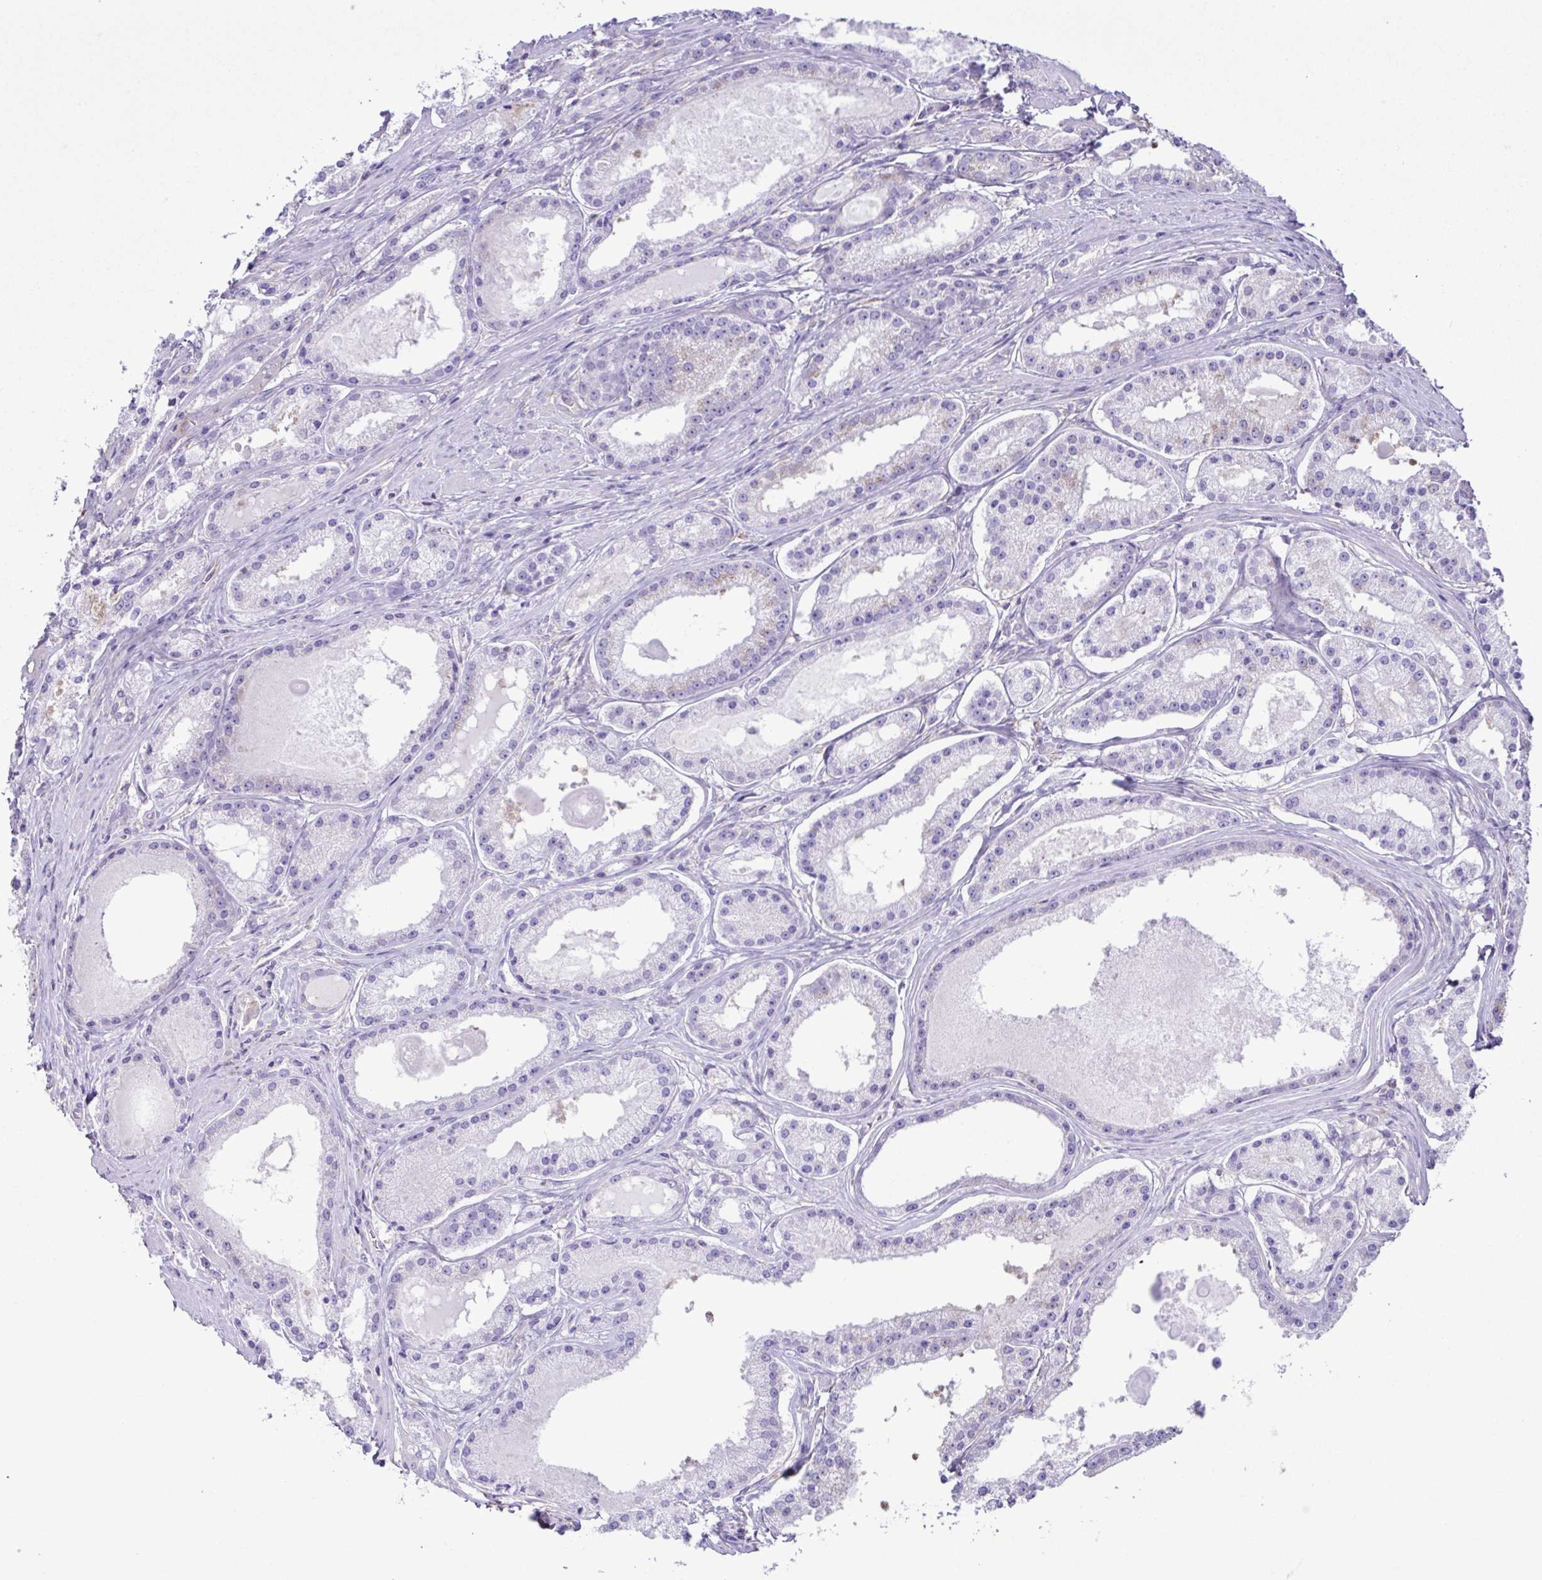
{"staining": {"intensity": "negative", "quantity": "none", "location": "none"}, "tissue": "prostate cancer", "cell_type": "Tumor cells", "image_type": "cancer", "snomed": [{"axis": "morphology", "description": "Adenocarcinoma, Low grade"}, {"axis": "topography", "description": "Prostate"}], "caption": "Immunohistochemistry (IHC) of prostate cancer shows no positivity in tumor cells.", "gene": "CYP17A1", "patient": {"sex": "male", "age": 57}}